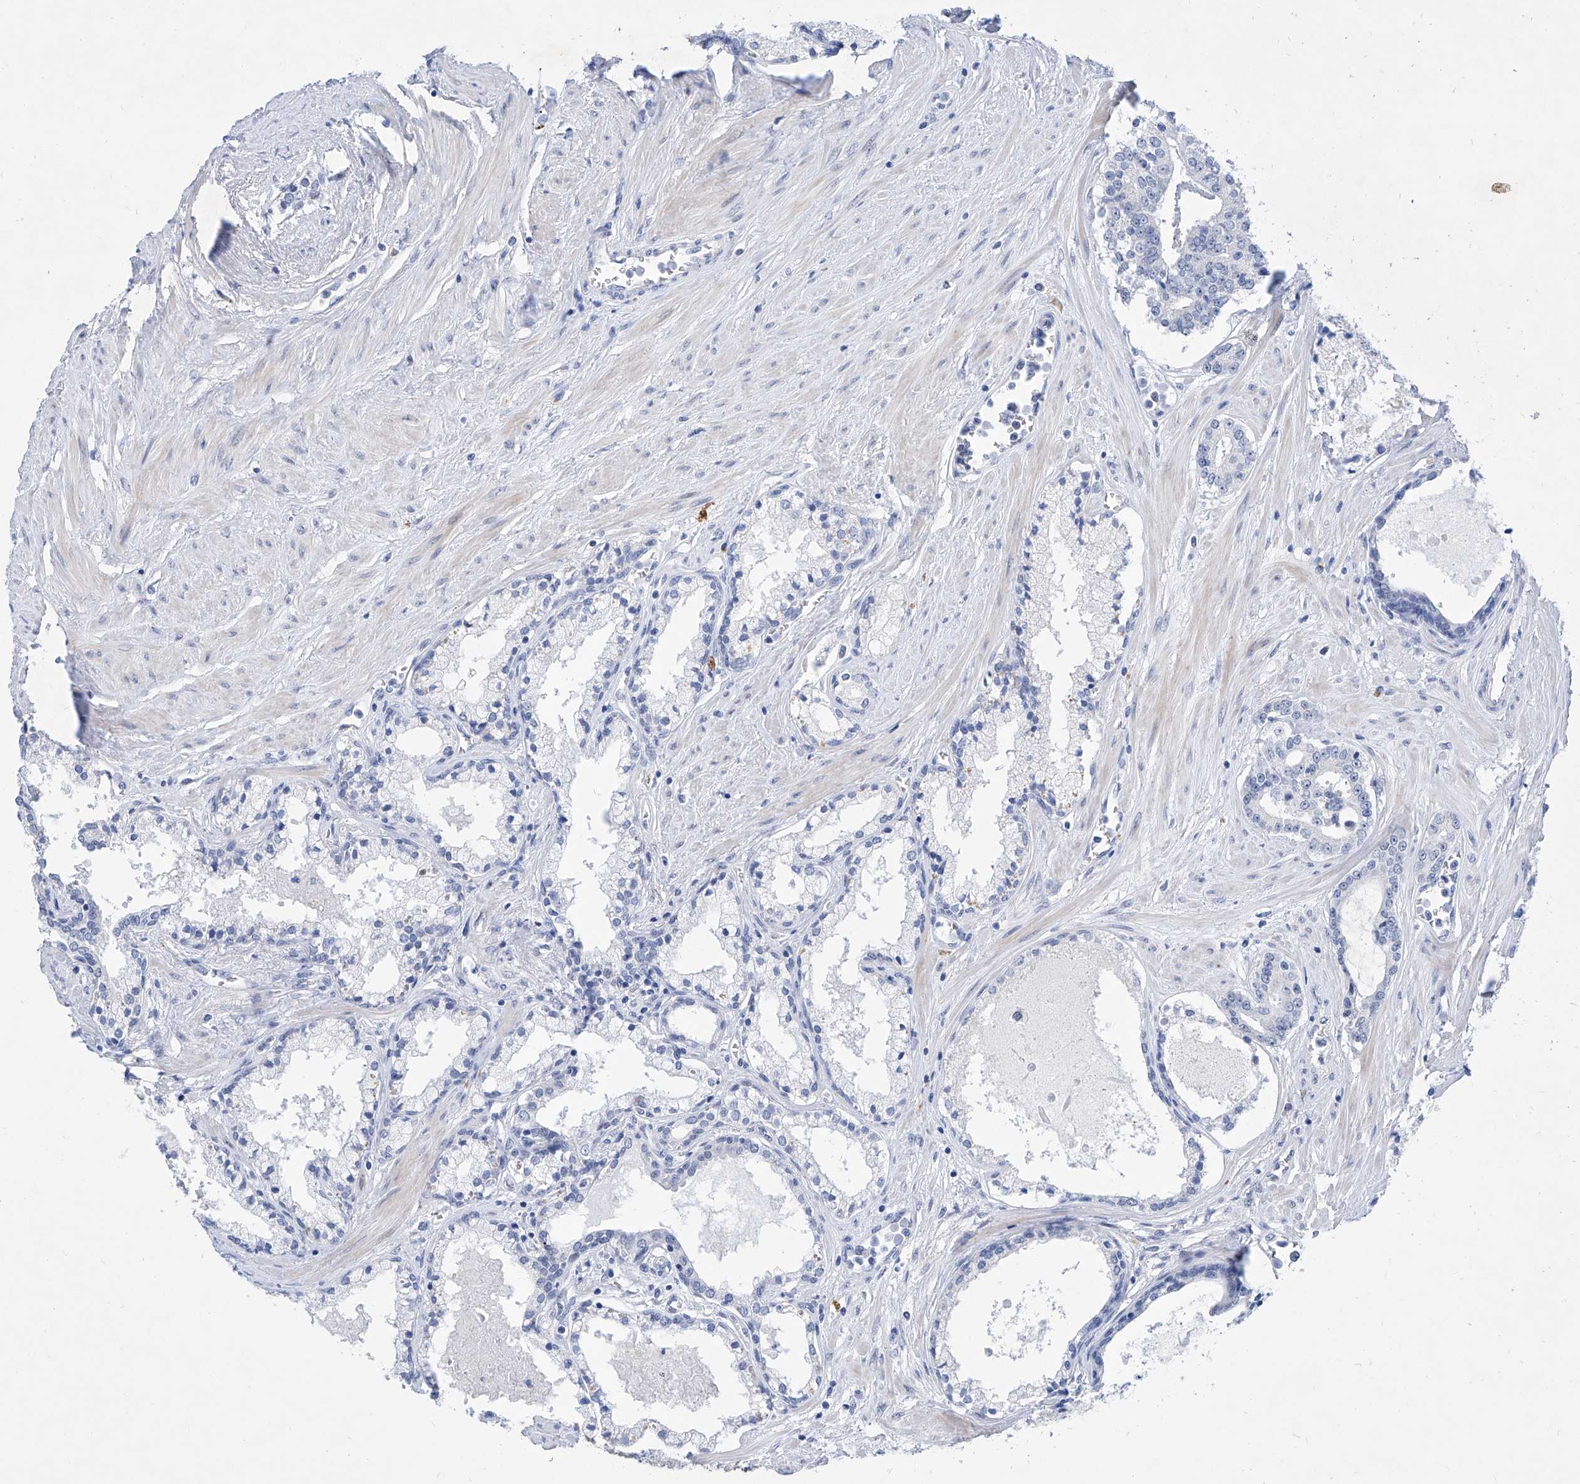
{"staining": {"intensity": "negative", "quantity": "none", "location": "none"}, "tissue": "prostate cancer", "cell_type": "Tumor cells", "image_type": "cancer", "snomed": [{"axis": "morphology", "description": "Adenocarcinoma, High grade"}, {"axis": "topography", "description": "Prostate"}], "caption": "Prostate high-grade adenocarcinoma was stained to show a protein in brown. There is no significant positivity in tumor cells.", "gene": "BPTF", "patient": {"sex": "male", "age": 58}}